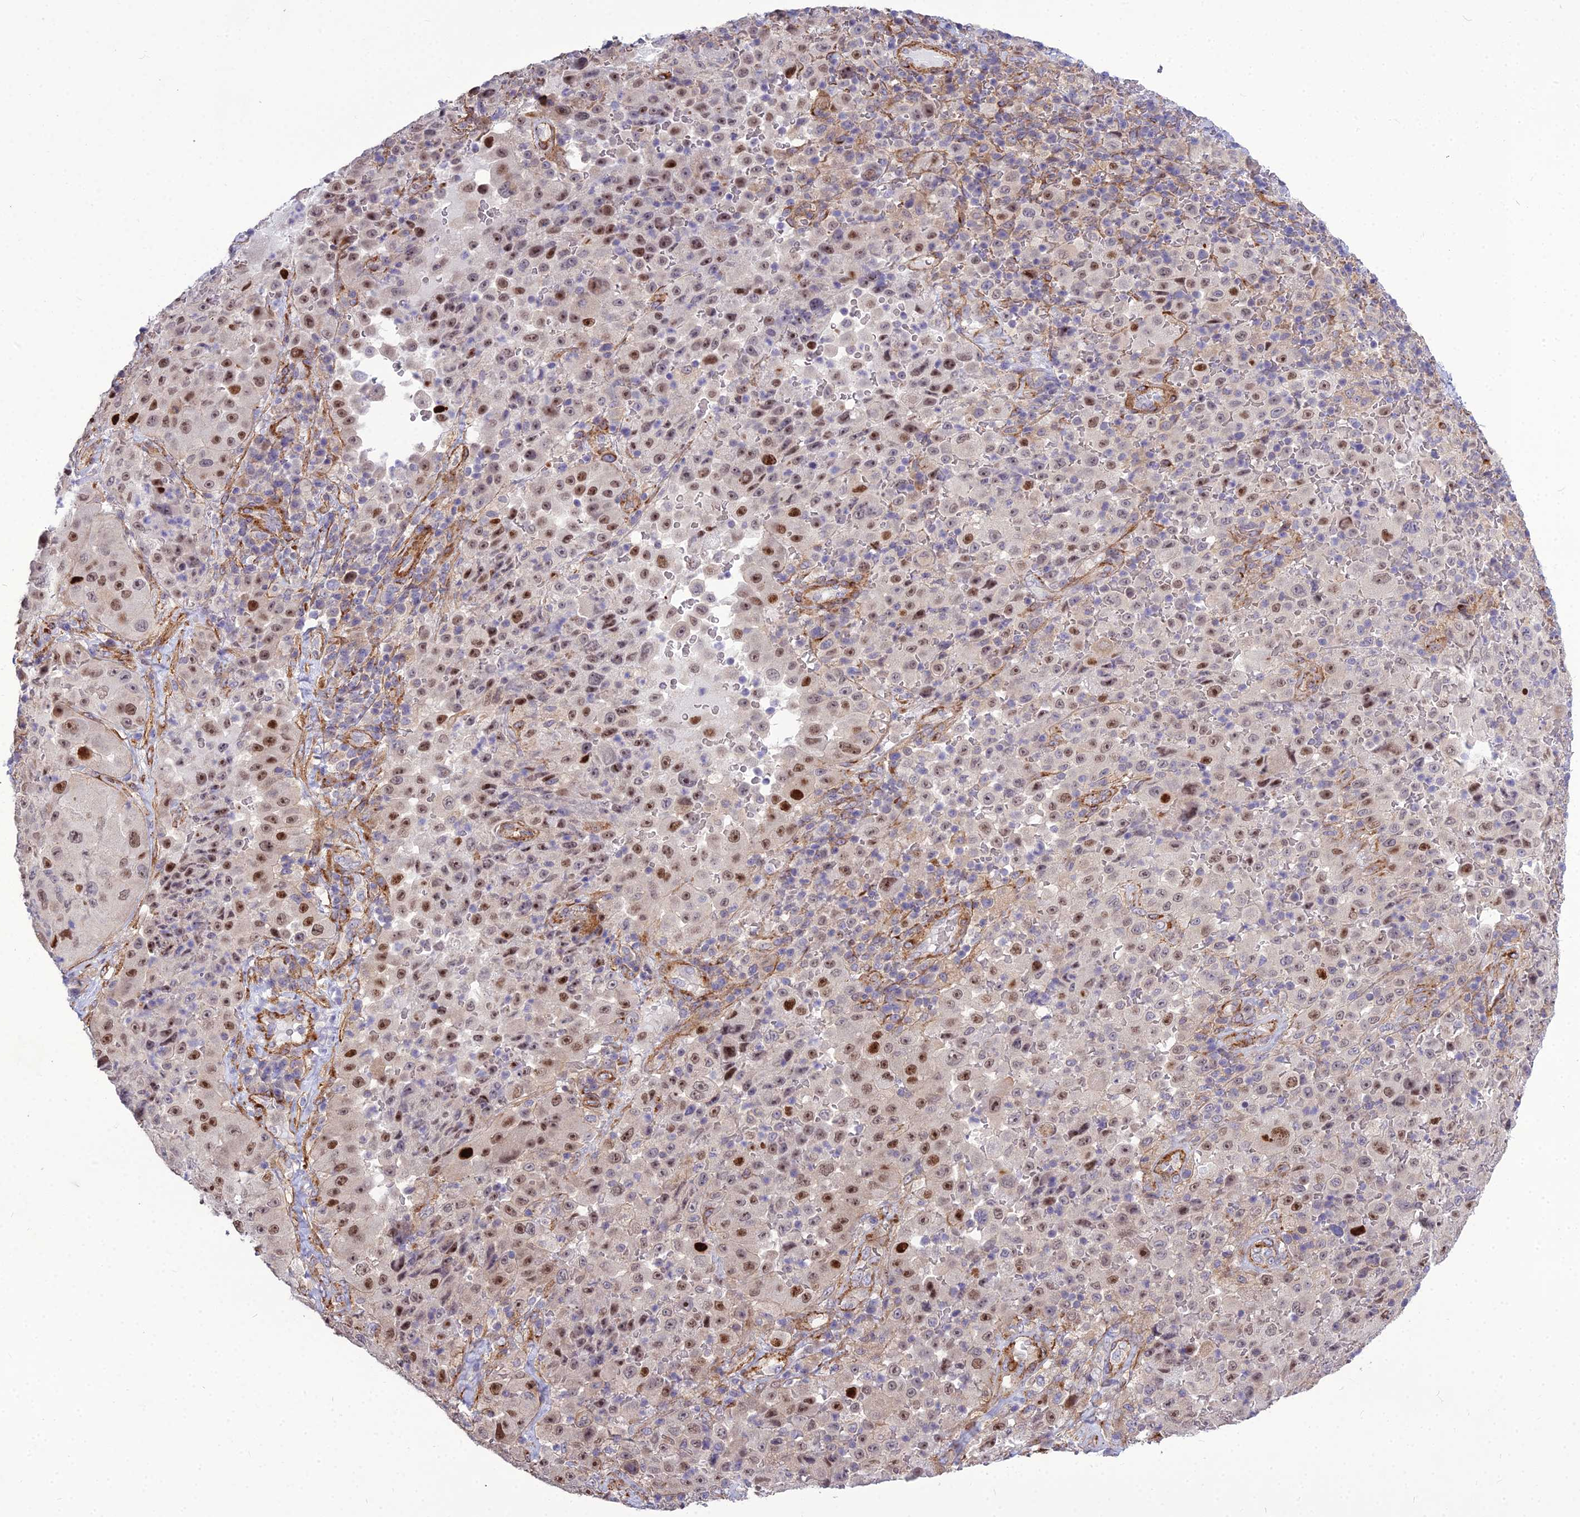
{"staining": {"intensity": "moderate", "quantity": "25%-75%", "location": "nuclear"}, "tissue": "melanoma", "cell_type": "Tumor cells", "image_type": "cancer", "snomed": [{"axis": "morphology", "description": "Malignant melanoma, Metastatic site"}, {"axis": "topography", "description": "Lymph node"}], "caption": "An IHC photomicrograph of tumor tissue is shown. Protein staining in brown shows moderate nuclear positivity in melanoma within tumor cells. Immunohistochemistry (ihc) stains the protein in brown and the nuclei are stained blue.", "gene": "TSPYL2", "patient": {"sex": "male", "age": 62}}